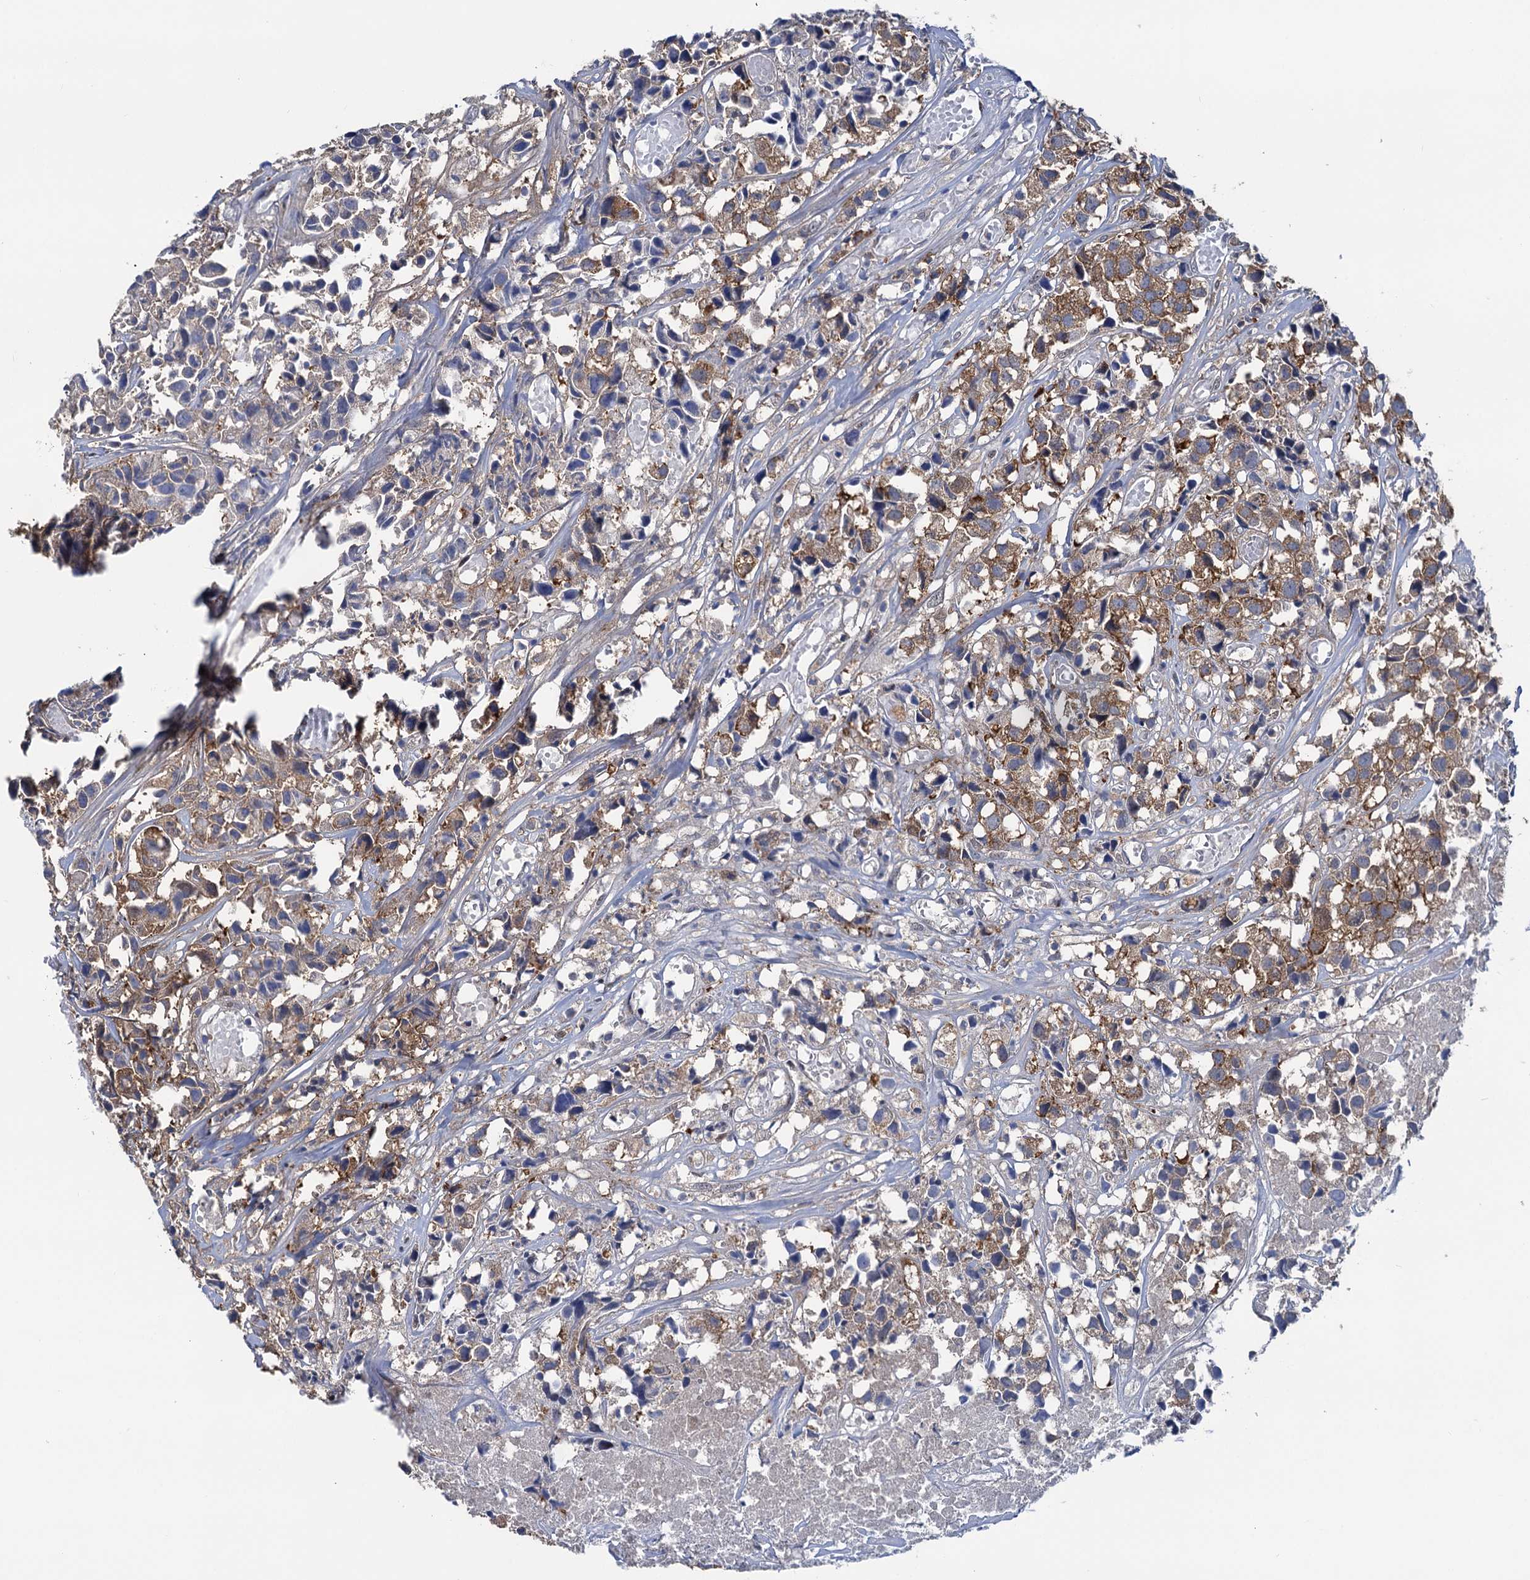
{"staining": {"intensity": "moderate", "quantity": ">75%", "location": "cytoplasmic/membranous"}, "tissue": "urothelial cancer", "cell_type": "Tumor cells", "image_type": "cancer", "snomed": [{"axis": "morphology", "description": "Urothelial carcinoma, High grade"}, {"axis": "topography", "description": "Urinary bladder"}], "caption": "High-grade urothelial carcinoma stained for a protein (brown) shows moderate cytoplasmic/membranous positive expression in about >75% of tumor cells.", "gene": "ZNRD2", "patient": {"sex": "female", "age": 75}}